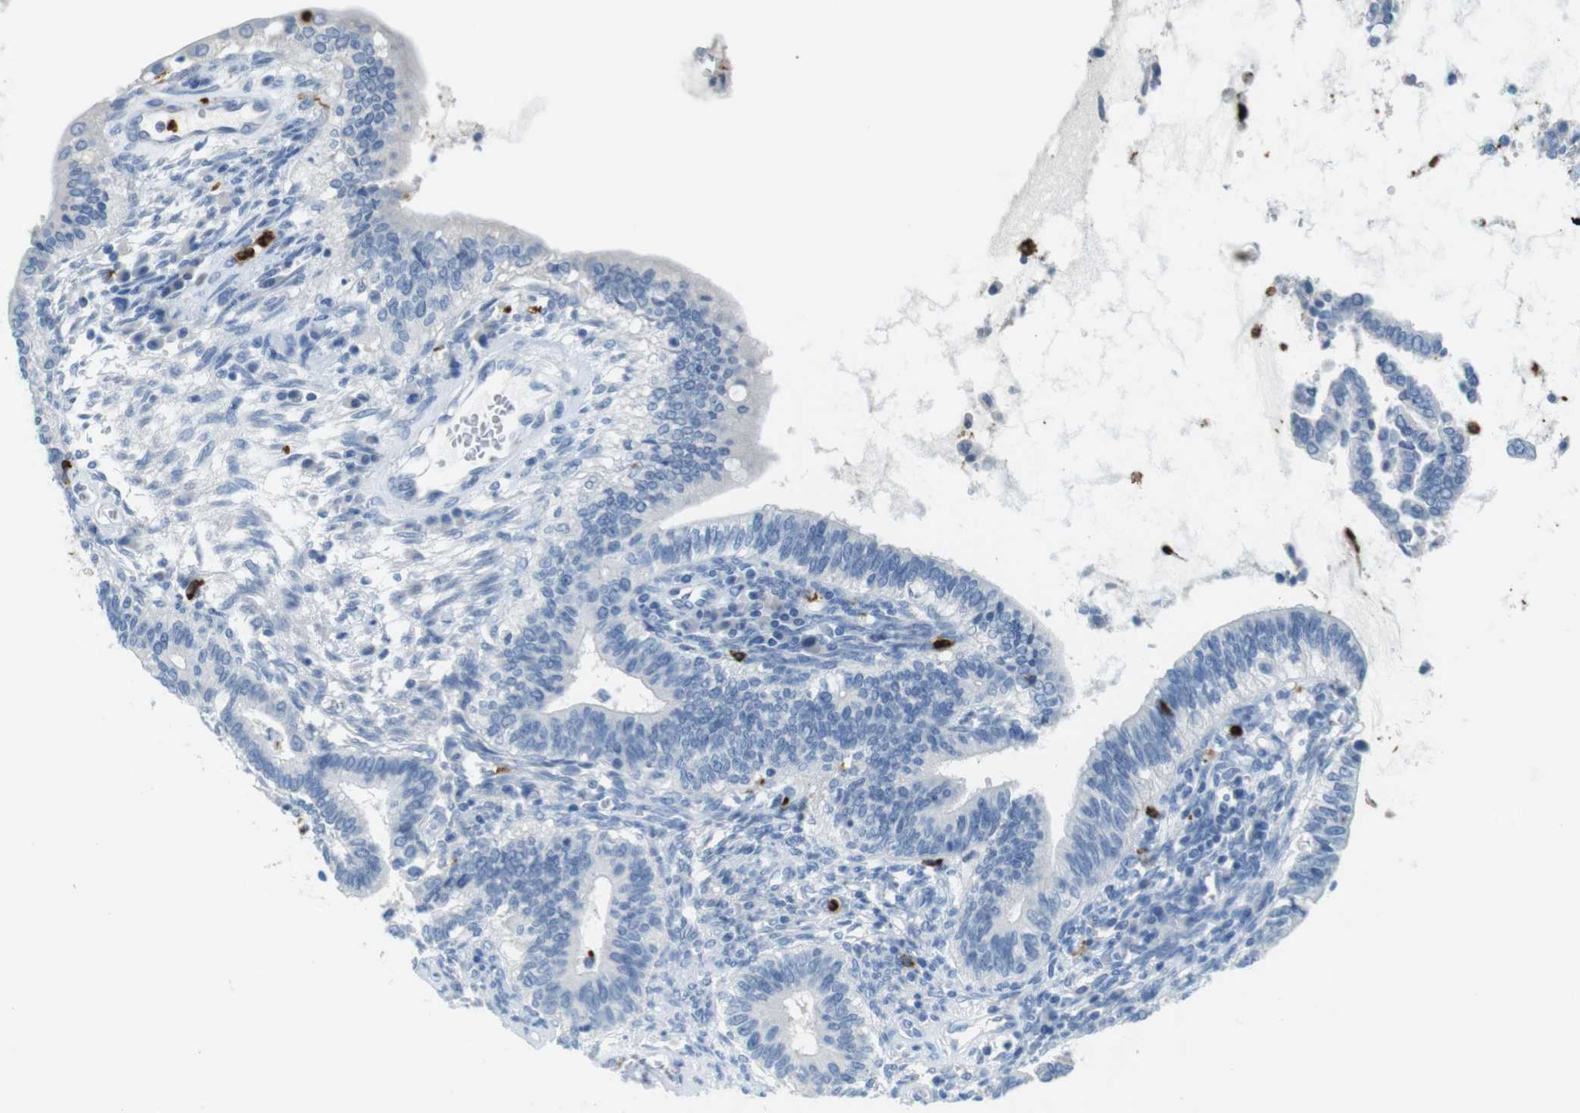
{"staining": {"intensity": "negative", "quantity": "none", "location": "none"}, "tissue": "cervical cancer", "cell_type": "Tumor cells", "image_type": "cancer", "snomed": [{"axis": "morphology", "description": "Adenocarcinoma, NOS"}, {"axis": "topography", "description": "Cervix"}], "caption": "Adenocarcinoma (cervical) was stained to show a protein in brown. There is no significant positivity in tumor cells.", "gene": "MCEMP1", "patient": {"sex": "female", "age": 44}}